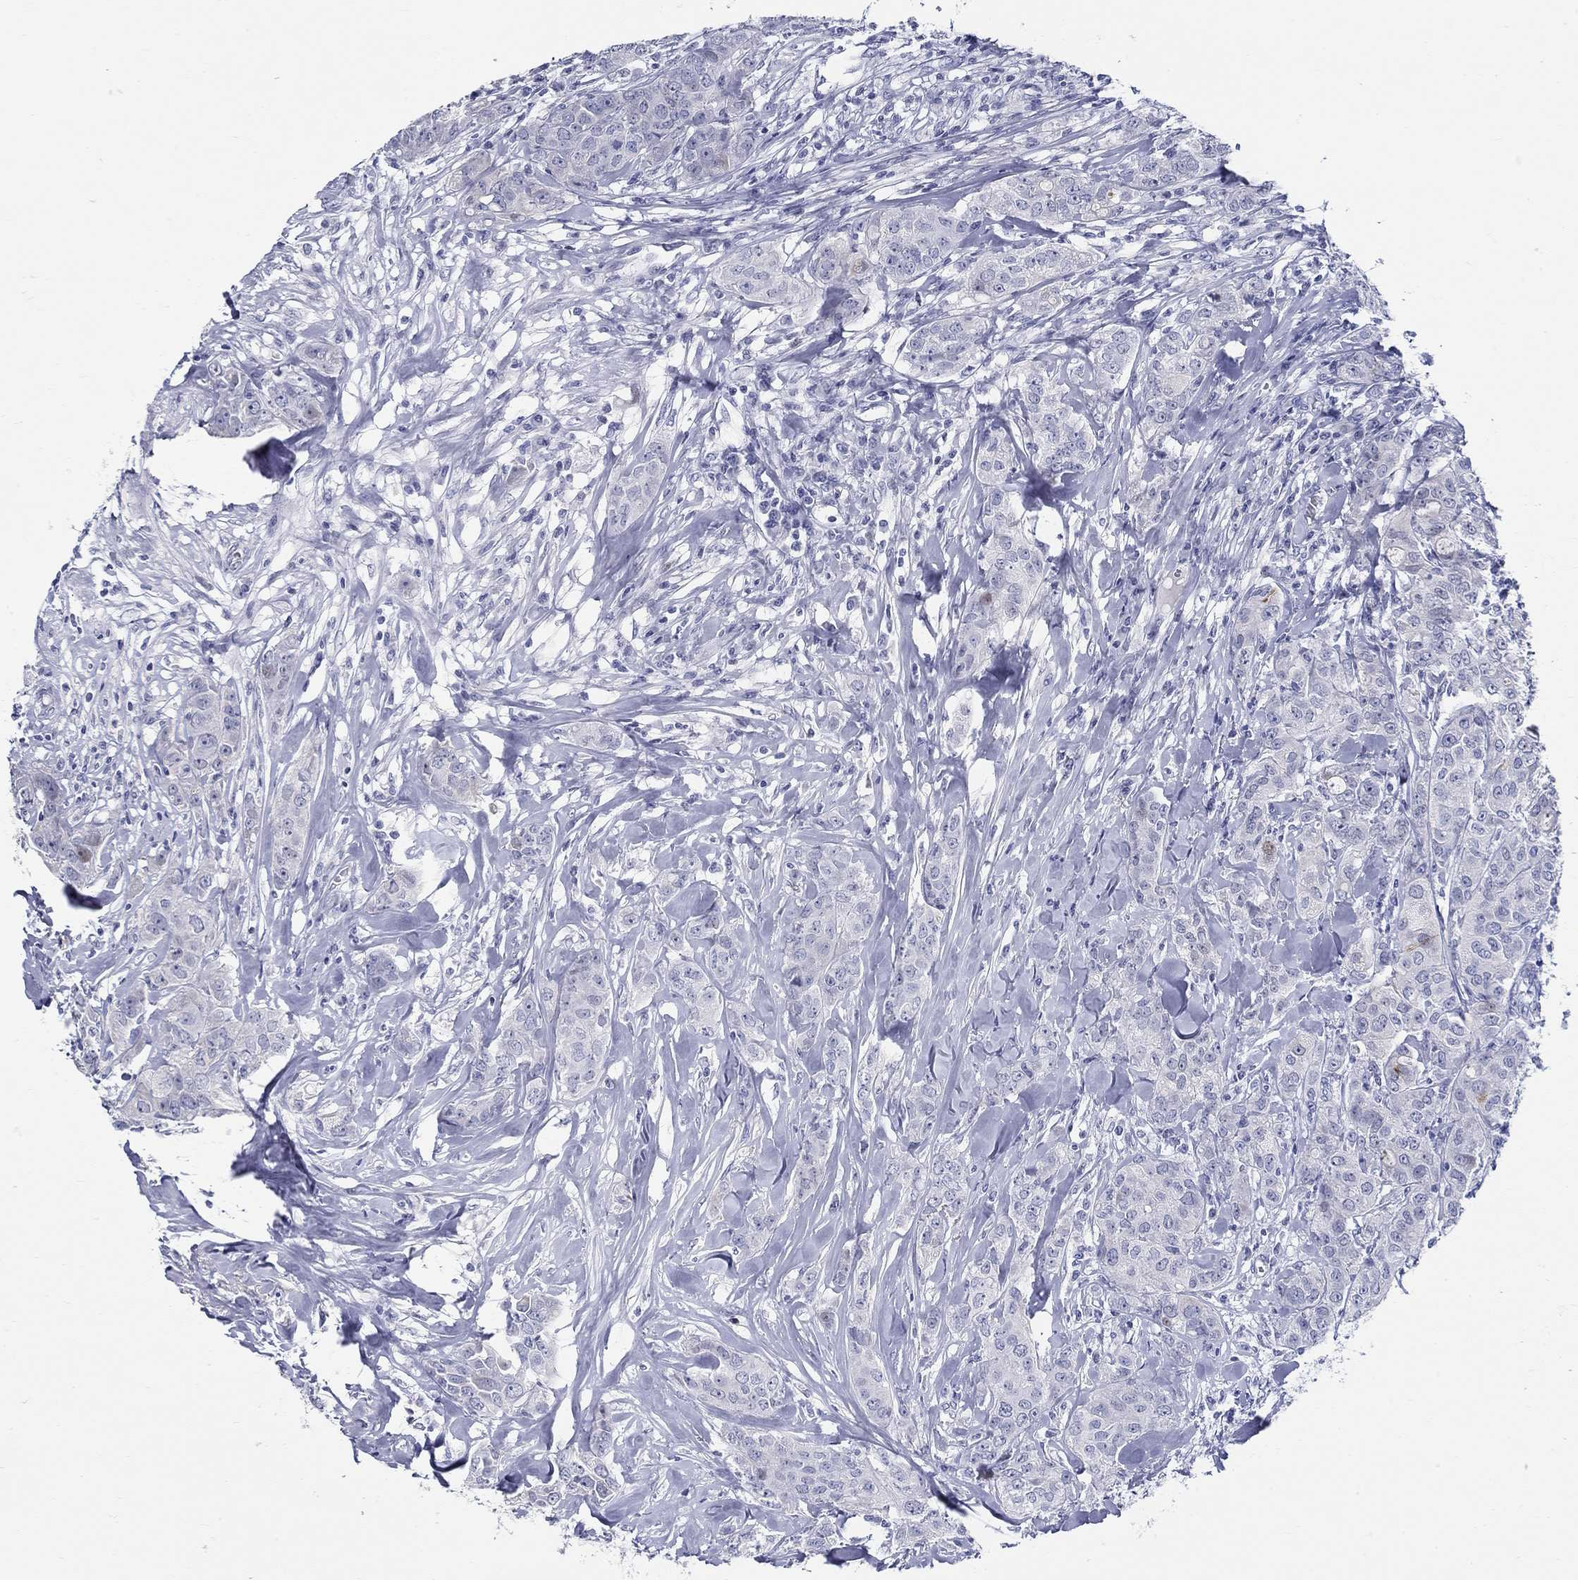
{"staining": {"intensity": "negative", "quantity": "none", "location": "none"}, "tissue": "breast cancer", "cell_type": "Tumor cells", "image_type": "cancer", "snomed": [{"axis": "morphology", "description": "Duct carcinoma"}, {"axis": "topography", "description": "Breast"}], "caption": "Breast cancer stained for a protein using immunohistochemistry demonstrates no staining tumor cells.", "gene": "CRYGS", "patient": {"sex": "female", "age": 43}}